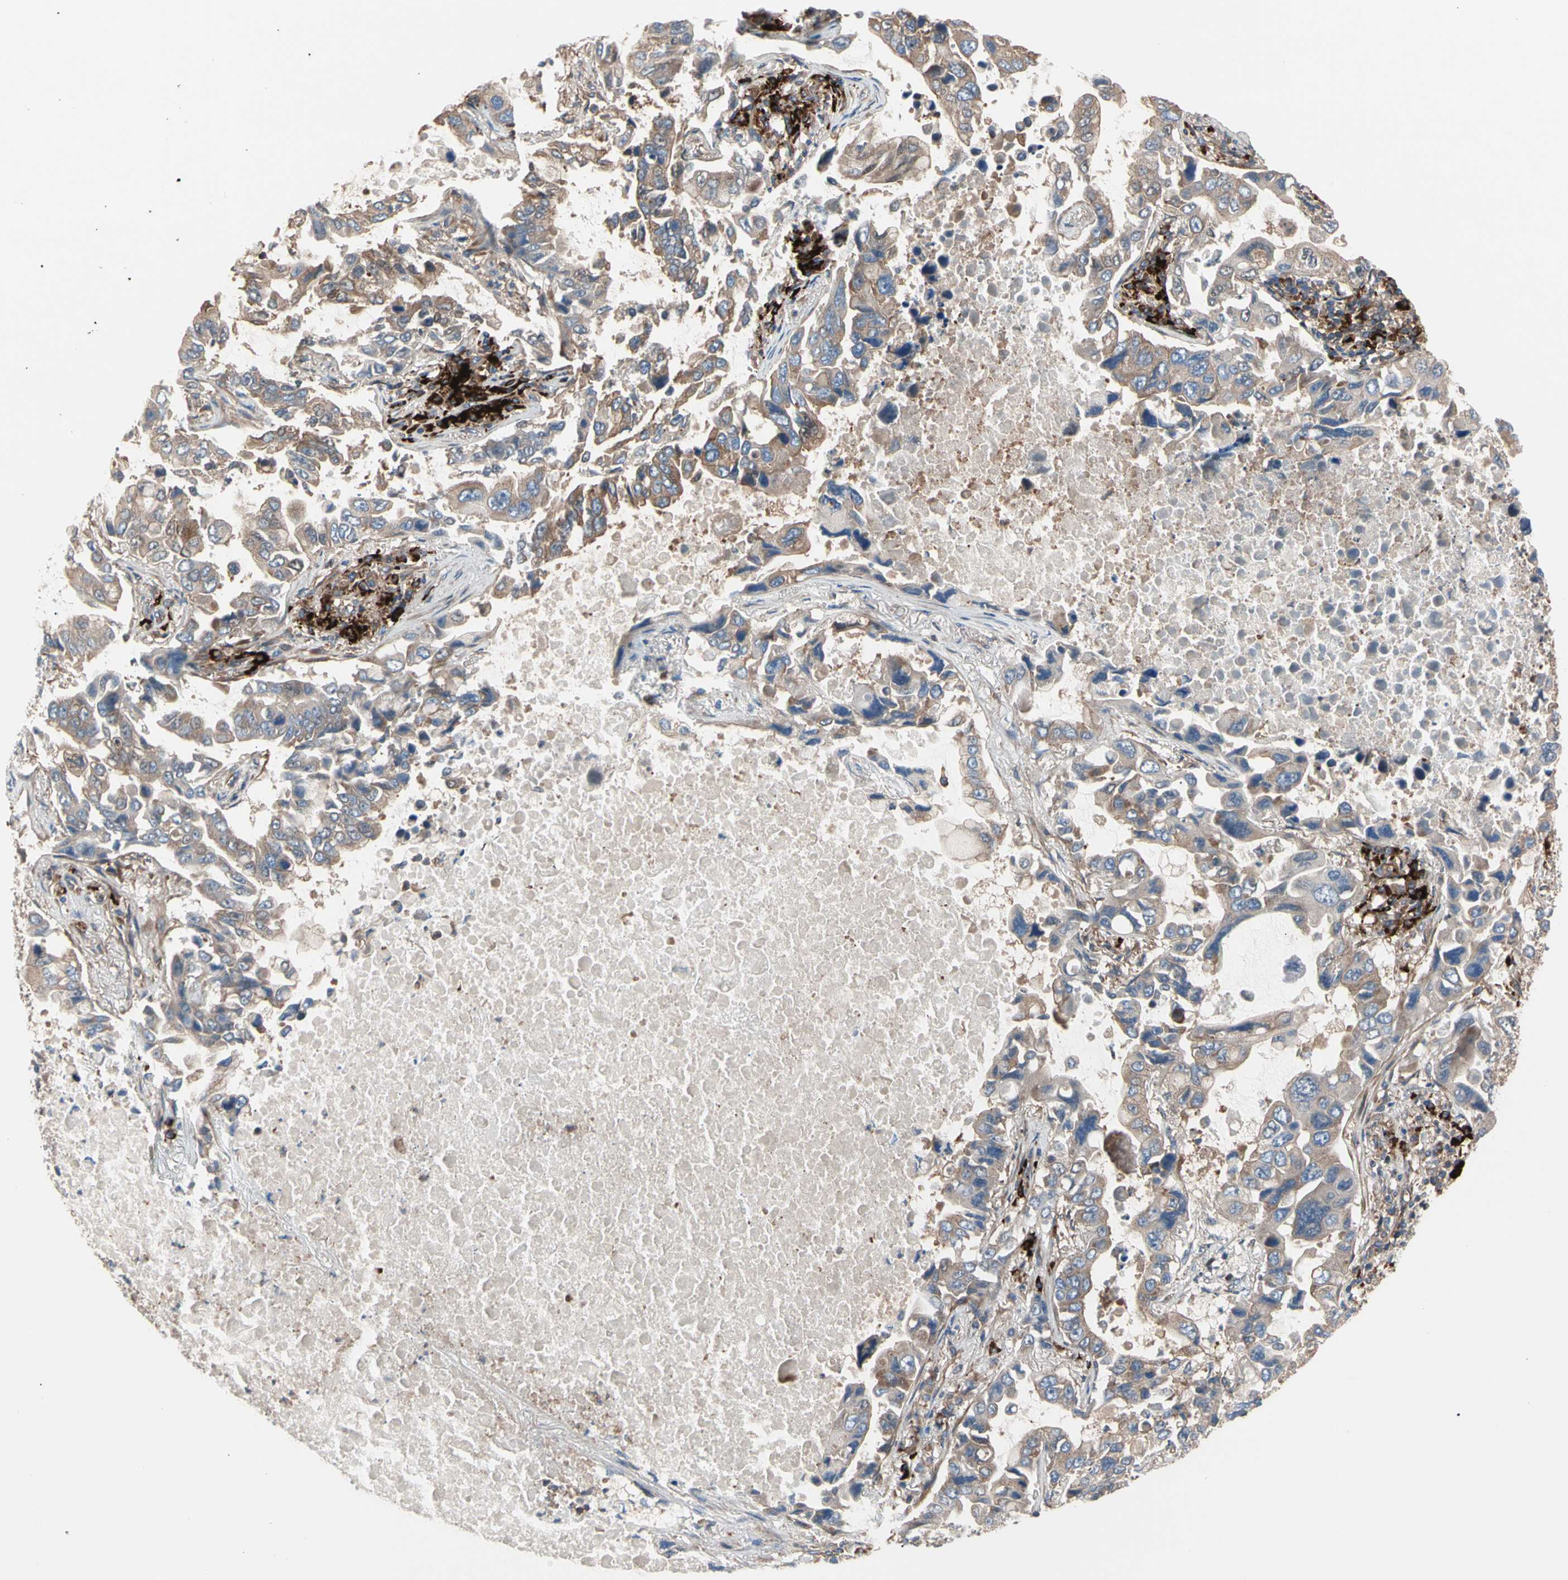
{"staining": {"intensity": "moderate", "quantity": ">75%", "location": "cytoplasmic/membranous"}, "tissue": "lung cancer", "cell_type": "Tumor cells", "image_type": "cancer", "snomed": [{"axis": "morphology", "description": "Adenocarcinoma, NOS"}, {"axis": "topography", "description": "Lung"}], "caption": "Human lung cancer stained with a brown dye exhibits moderate cytoplasmic/membranous positive positivity in about >75% of tumor cells.", "gene": "ROCK1", "patient": {"sex": "male", "age": 64}}